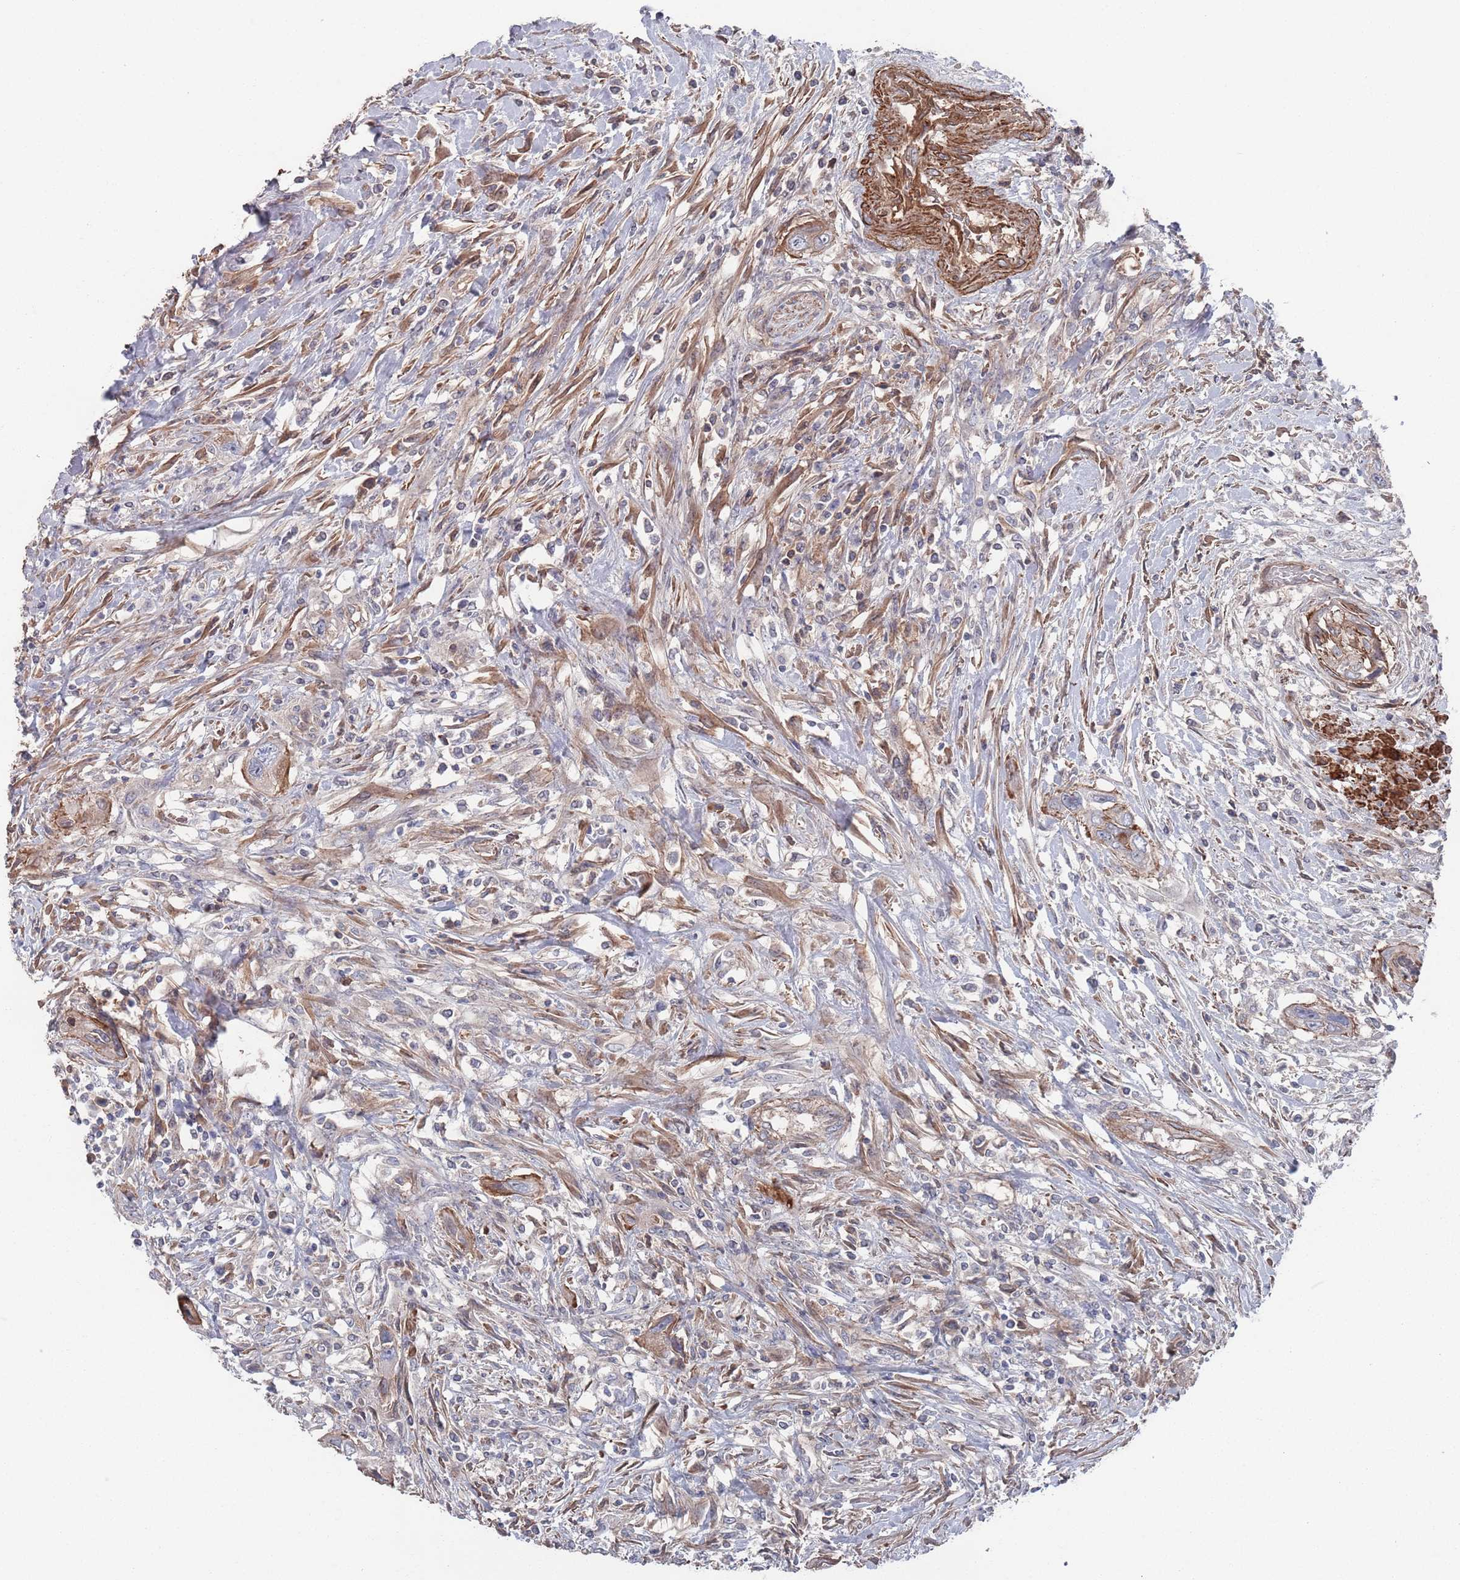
{"staining": {"intensity": "moderate", "quantity": "<25%", "location": "cytoplasmic/membranous"}, "tissue": "urothelial cancer", "cell_type": "Tumor cells", "image_type": "cancer", "snomed": [{"axis": "morphology", "description": "Urothelial carcinoma, High grade"}, {"axis": "topography", "description": "Urinary bladder"}], "caption": "This histopathology image exhibits urothelial cancer stained with immunohistochemistry to label a protein in brown. The cytoplasmic/membranous of tumor cells show moderate positivity for the protein. Nuclei are counter-stained blue.", "gene": "PLEKHA4", "patient": {"sex": "female", "age": 60}}